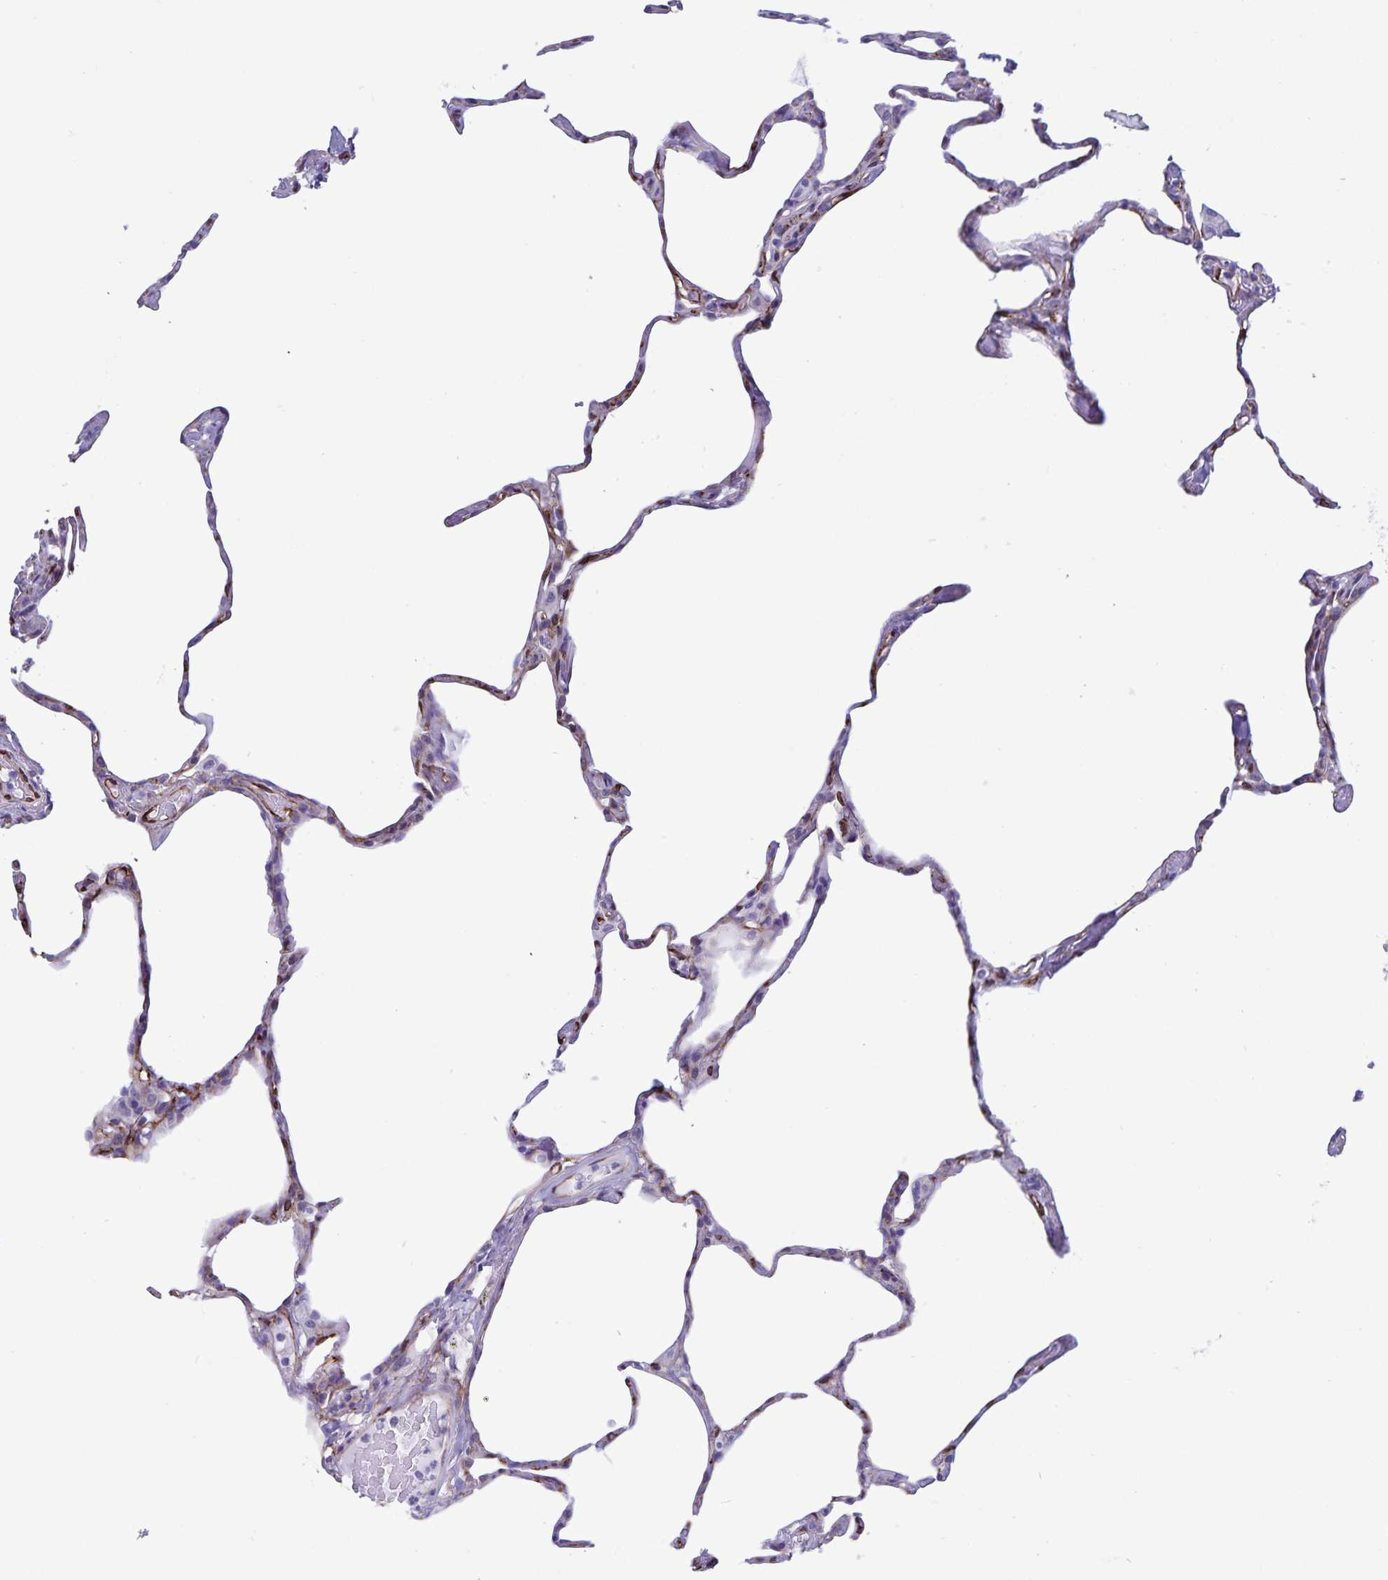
{"staining": {"intensity": "negative", "quantity": "none", "location": "none"}, "tissue": "lung", "cell_type": "Alveolar cells", "image_type": "normal", "snomed": [{"axis": "morphology", "description": "Normal tissue, NOS"}, {"axis": "topography", "description": "Lung"}], "caption": "The immunohistochemistry histopathology image has no significant positivity in alveolar cells of lung.", "gene": "RCN1", "patient": {"sex": "male", "age": 65}}